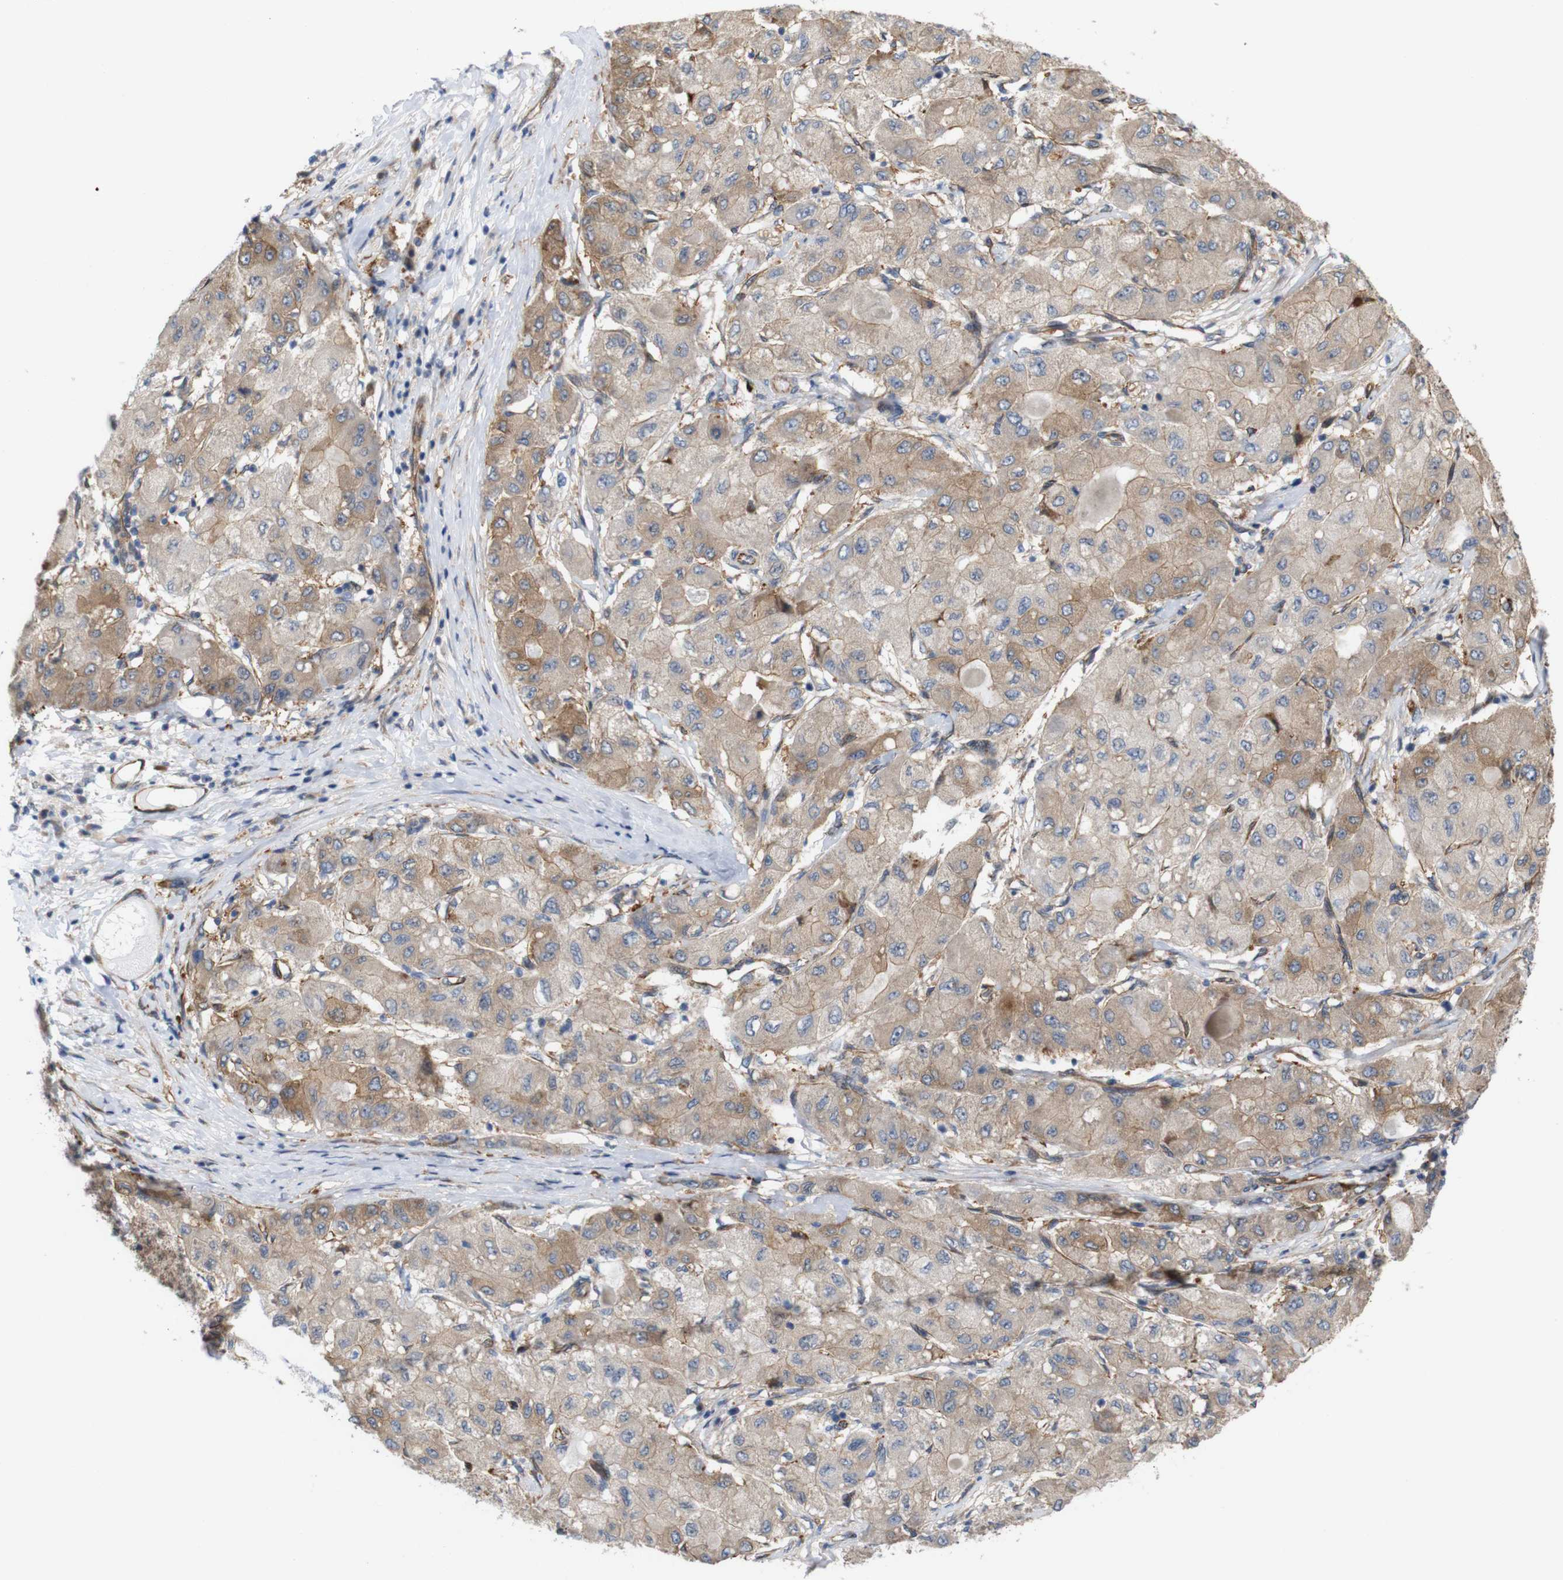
{"staining": {"intensity": "weak", "quantity": ">75%", "location": "cytoplasmic/membranous"}, "tissue": "liver cancer", "cell_type": "Tumor cells", "image_type": "cancer", "snomed": [{"axis": "morphology", "description": "Carcinoma, Hepatocellular, NOS"}, {"axis": "topography", "description": "Liver"}], "caption": "High-magnification brightfield microscopy of liver cancer (hepatocellular carcinoma) stained with DAB (3,3'-diaminobenzidine) (brown) and counterstained with hematoxylin (blue). tumor cells exhibit weak cytoplasmic/membranous positivity is present in approximately>75% of cells.", "gene": "JPH1", "patient": {"sex": "male", "age": 80}}